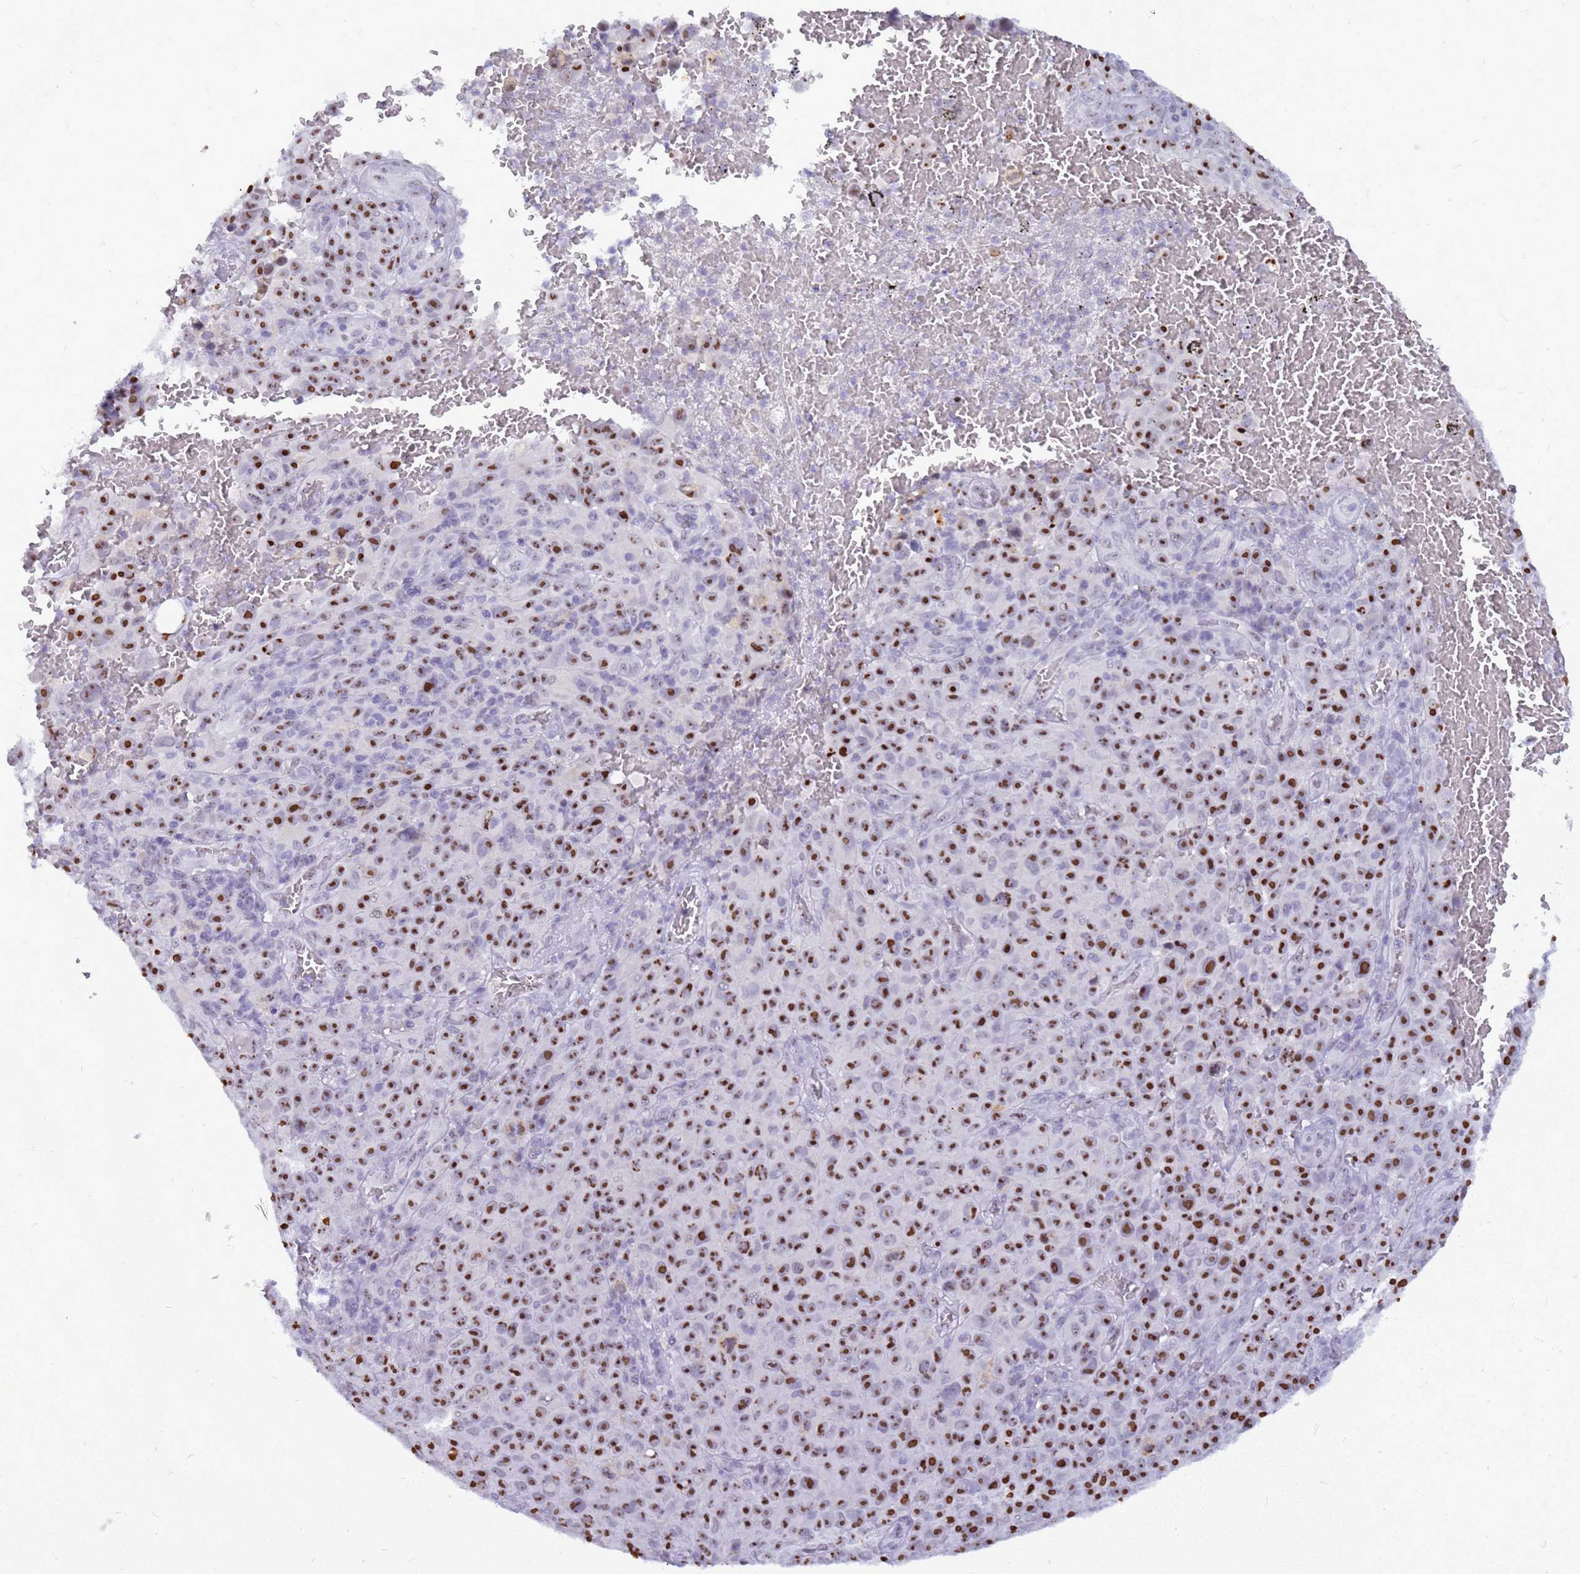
{"staining": {"intensity": "strong", "quantity": ">75%", "location": "nuclear"}, "tissue": "melanoma", "cell_type": "Tumor cells", "image_type": "cancer", "snomed": [{"axis": "morphology", "description": "Malignant melanoma, NOS"}, {"axis": "topography", "description": "Skin"}], "caption": "Malignant melanoma tissue reveals strong nuclear expression in approximately >75% of tumor cells, visualized by immunohistochemistry.", "gene": "DMRTC2", "patient": {"sex": "female", "age": 82}}